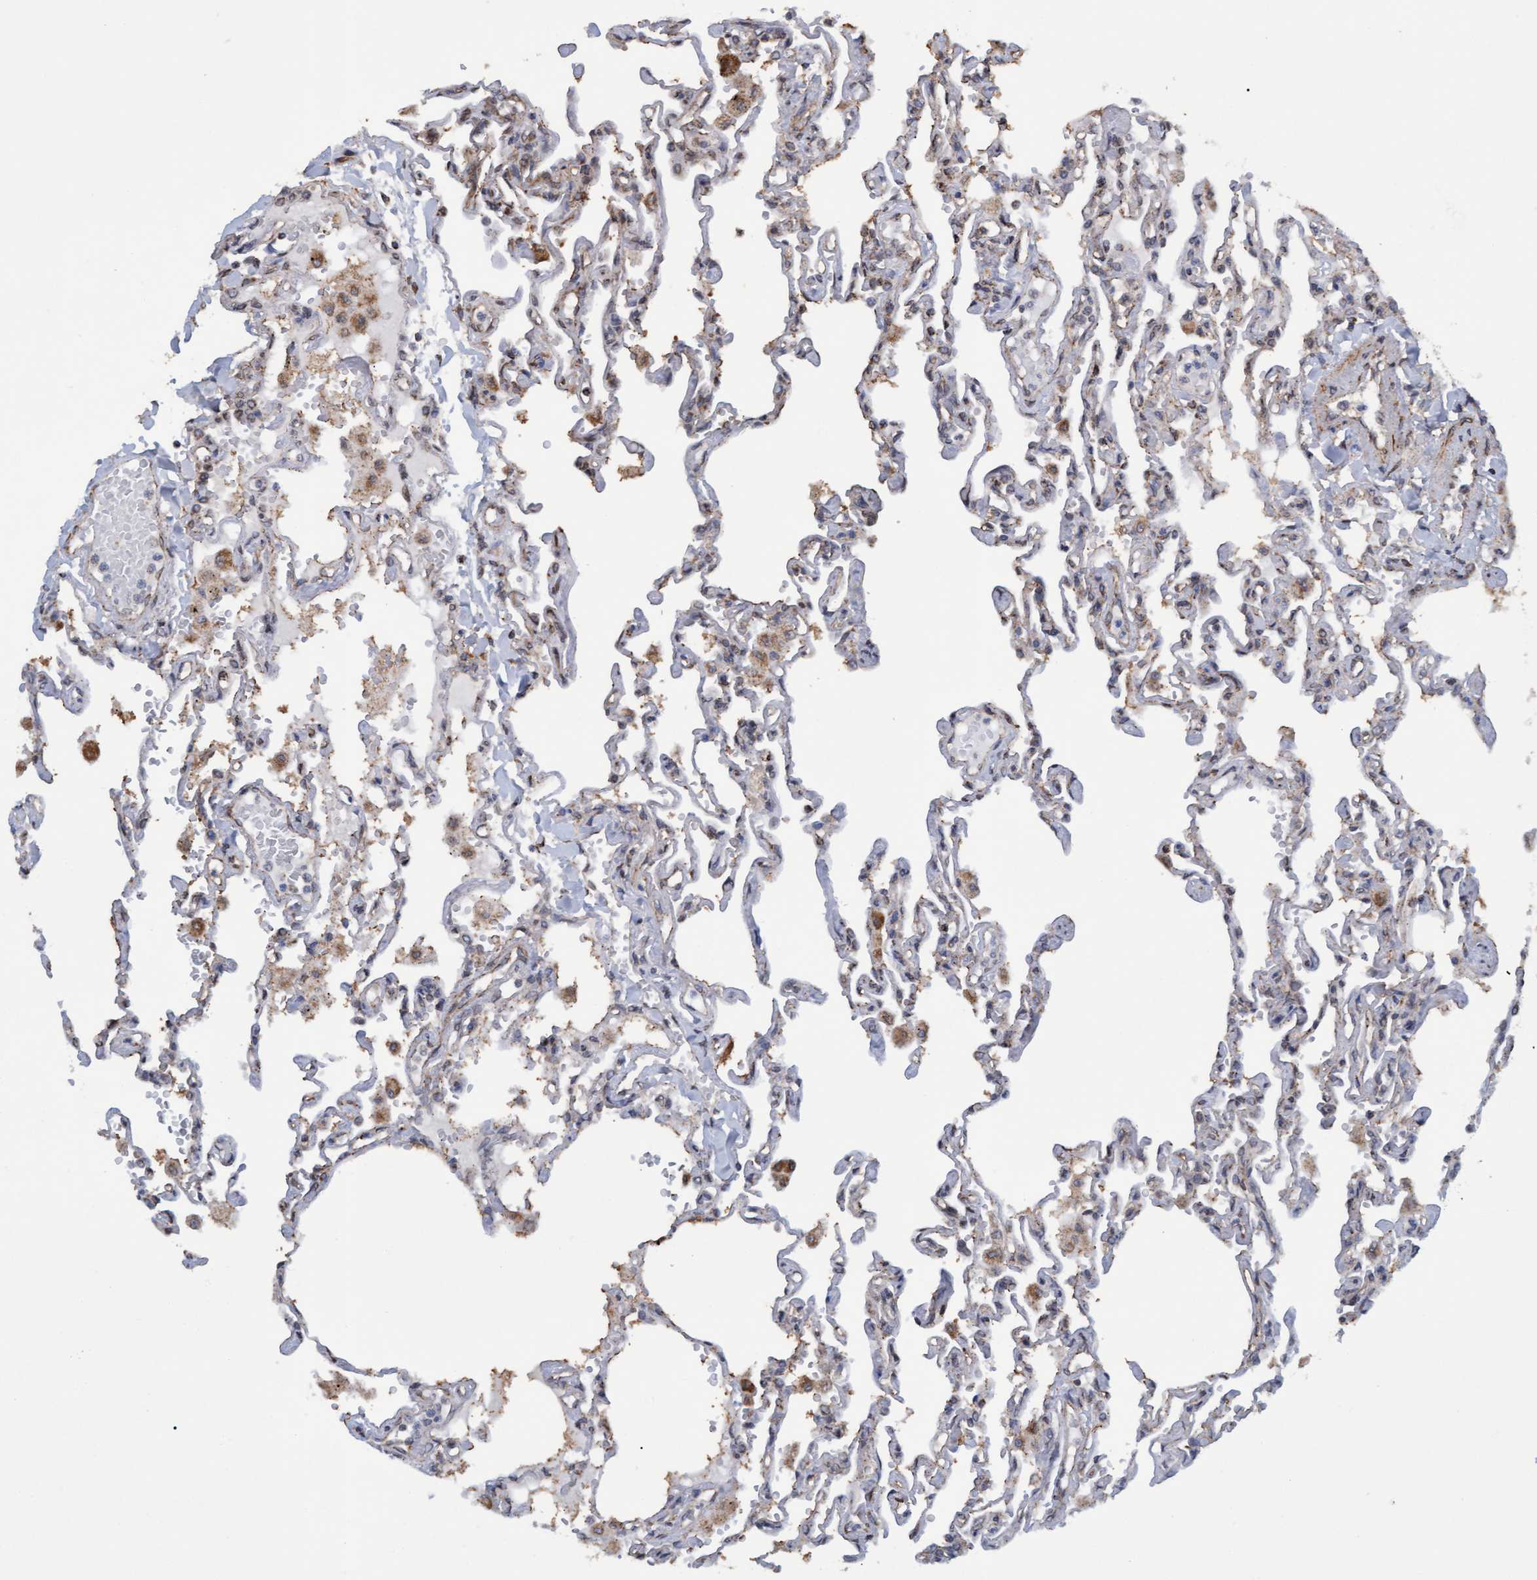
{"staining": {"intensity": "weak", "quantity": "25%-75%", "location": "cytoplasmic/membranous"}, "tissue": "lung", "cell_type": "Alveolar cells", "image_type": "normal", "snomed": [{"axis": "morphology", "description": "Normal tissue, NOS"}, {"axis": "topography", "description": "Lung"}], "caption": "Approximately 25%-75% of alveolar cells in normal human lung show weak cytoplasmic/membranous protein expression as visualized by brown immunohistochemical staining.", "gene": "MGLL", "patient": {"sex": "male", "age": 21}}